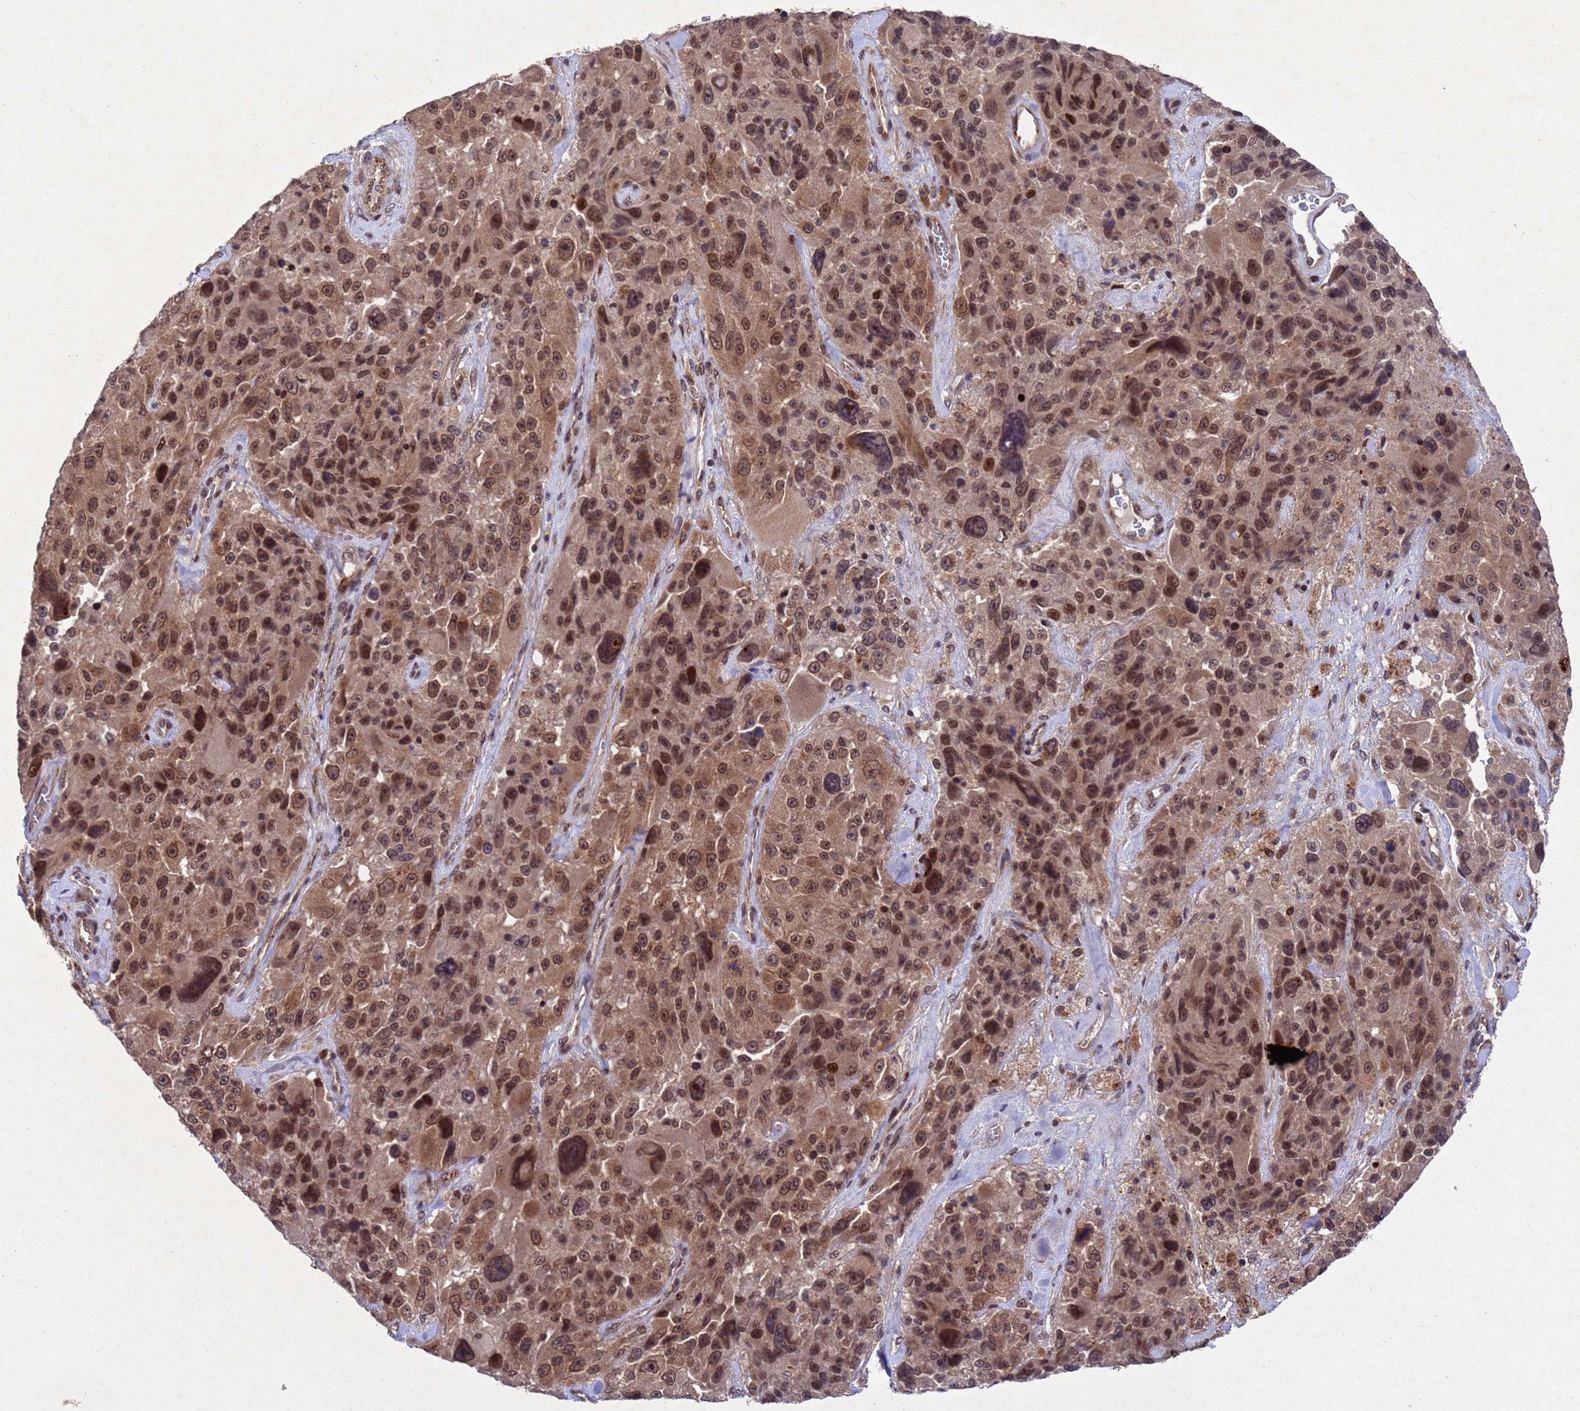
{"staining": {"intensity": "strong", "quantity": ">75%", "location": "cytoplasmic/membranous,nuclear"}, "tissue": "melanoma", "cell_type": "Tumor cells", "image_type": "cancer", "snomed": [{"axis": "morphology", "description": "Malignant melanoma, Metastatic site"}, {"axis": "topography", "description": "Lymph node"}], "caption": "This is an image of IHC staining of melanoma, which shows strong expression in the cytoplasmic/membranous and nuclear of tumor cells.", "gene": "TBK1", "patient": {"sex": "male", "age": 62}}